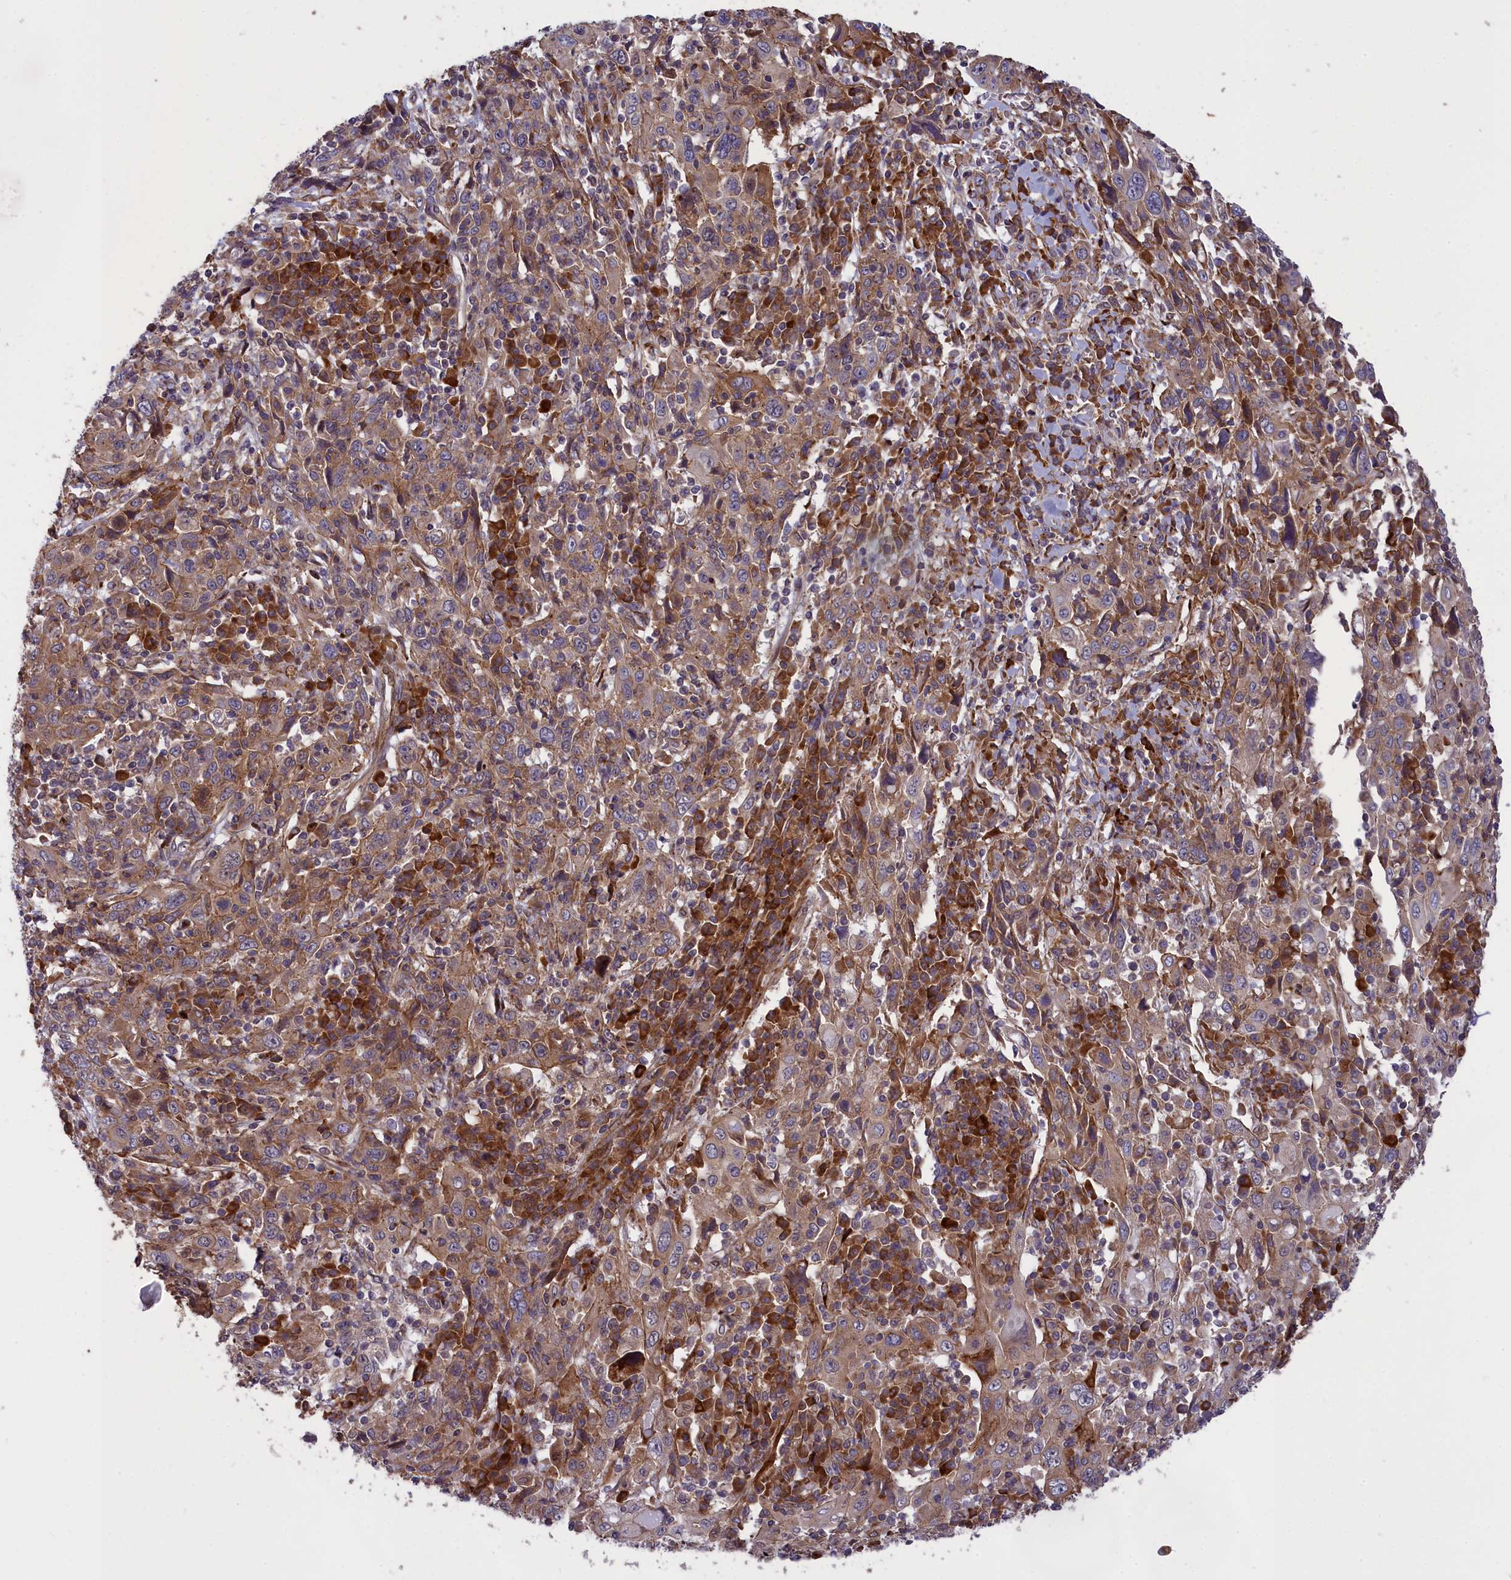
{"staining": {"intensity": "moderate", "quantity": ">75%", "location": "cytoplasmic/membranous"}, "tissue": "cervical cancer", "cell_type": "Tumor cells", "image_type": "cancer", "snomed": [{"axis": "morphology", "description": "Squamous cell carcinoma, NOS"}, {"axis": "topography", "description": "Cervix"}], "caption": "Tumor cells exhibit medium levels of moderate cytoplasmic/membranous positivity in about >75% of cells in human cervical squamous cell carcinoma. The protein is shown in brown color, while the nuclei are stained blue.", "gene": "DDX60L", "patient": {"sex": "female", "age": 46}}